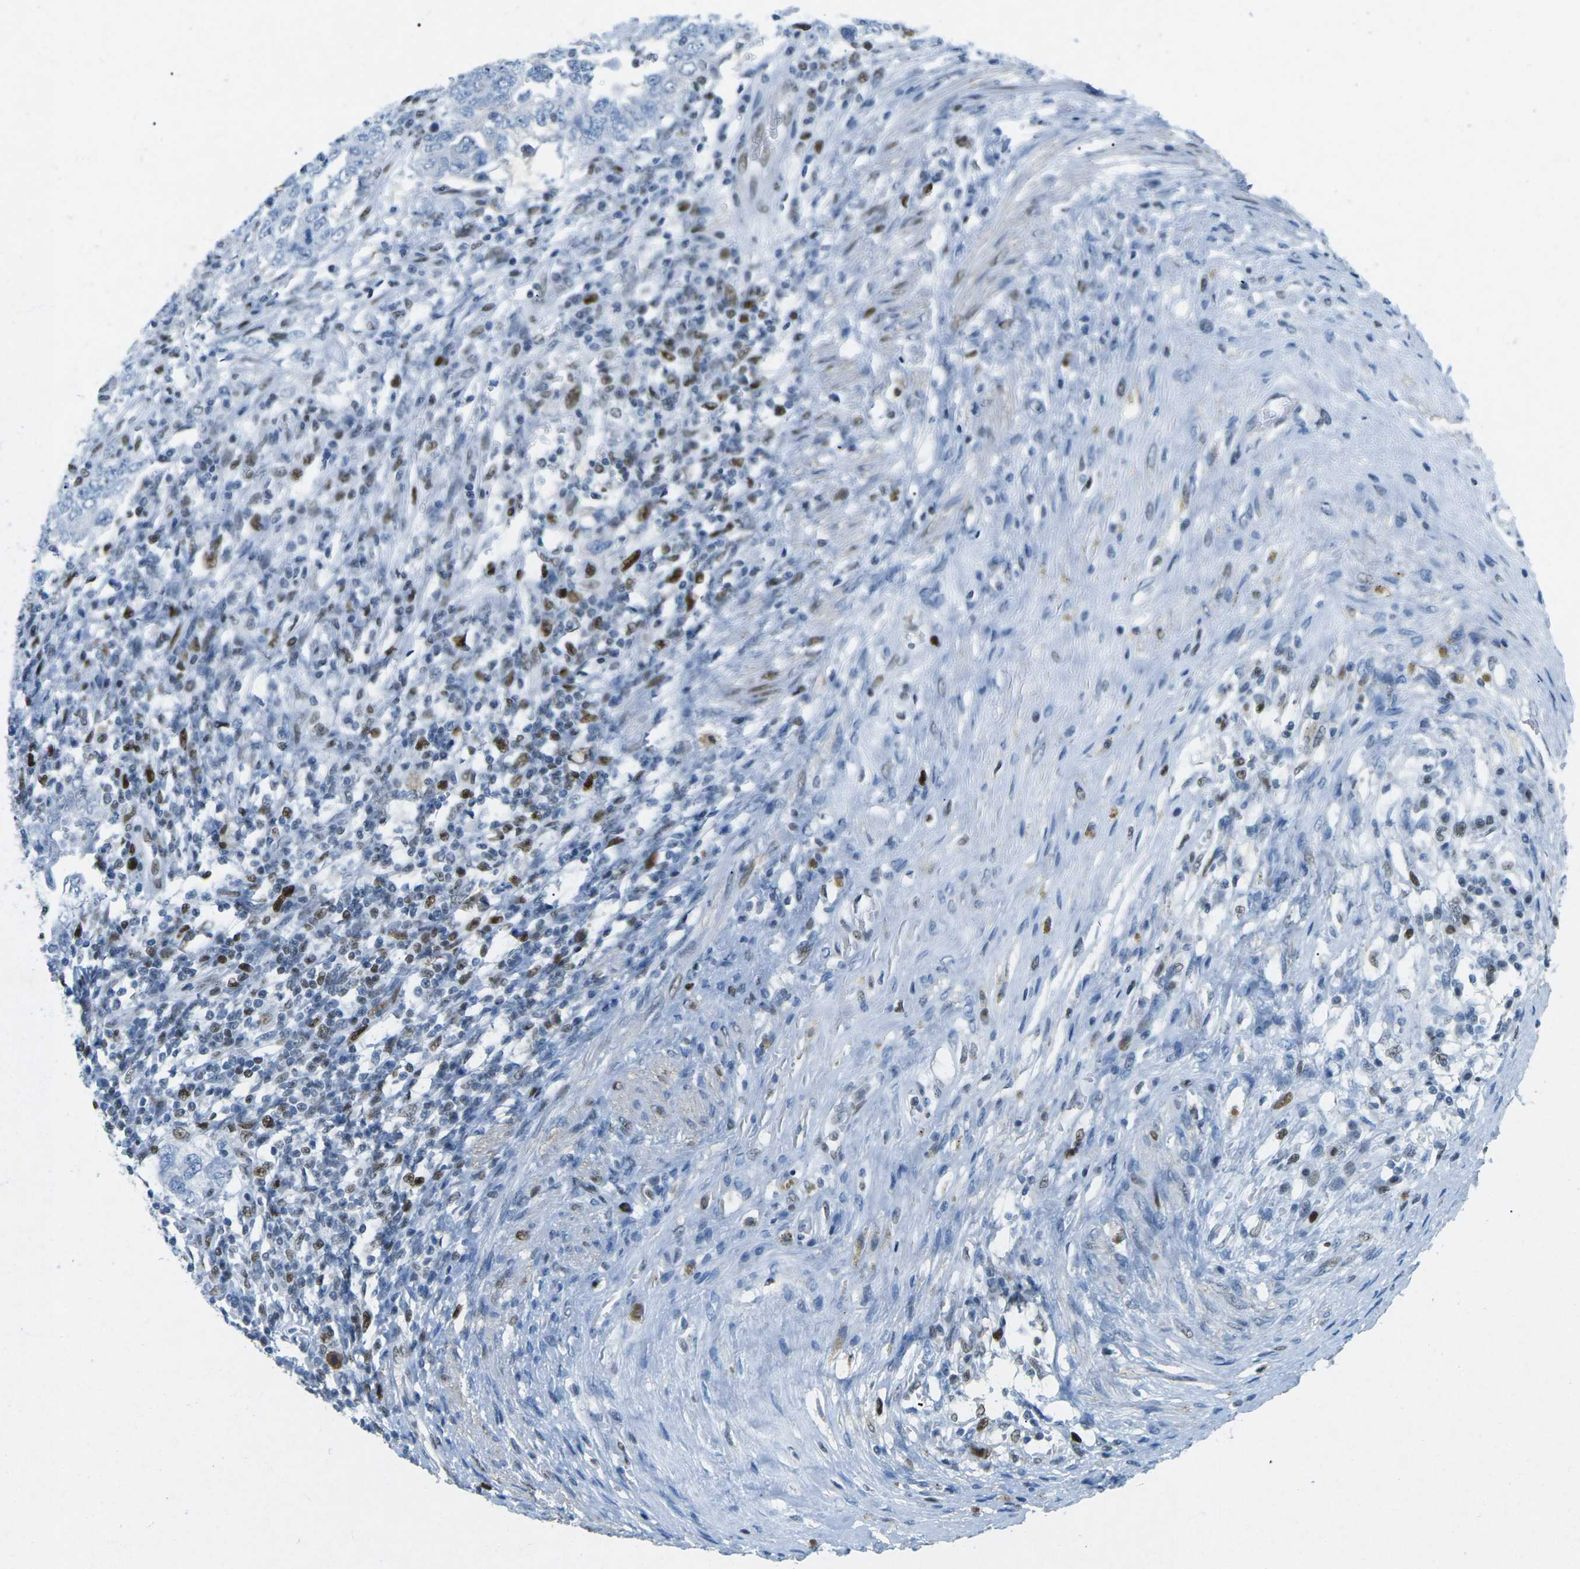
{"staining": {"intensity": "negative", "quantity": "none", "location": "none"}, "tissue": "testis cancer", "cell_type": "Tumor cells", "image_type": "cancer", "snomed": [{"axis": "morphology", "description": "Carcinoma, Embryonal, NOS"}, {"axis": "topography", "description": "Testis"}], "caption": "Tumor cells are negative for brown protein staining in testis cancer. The staining is performed using DAB brown chromogen with nuclei counter-stained in using hematoxylin.", "gene": "RB1", "patient": {"sex": "male", "age": 26}}